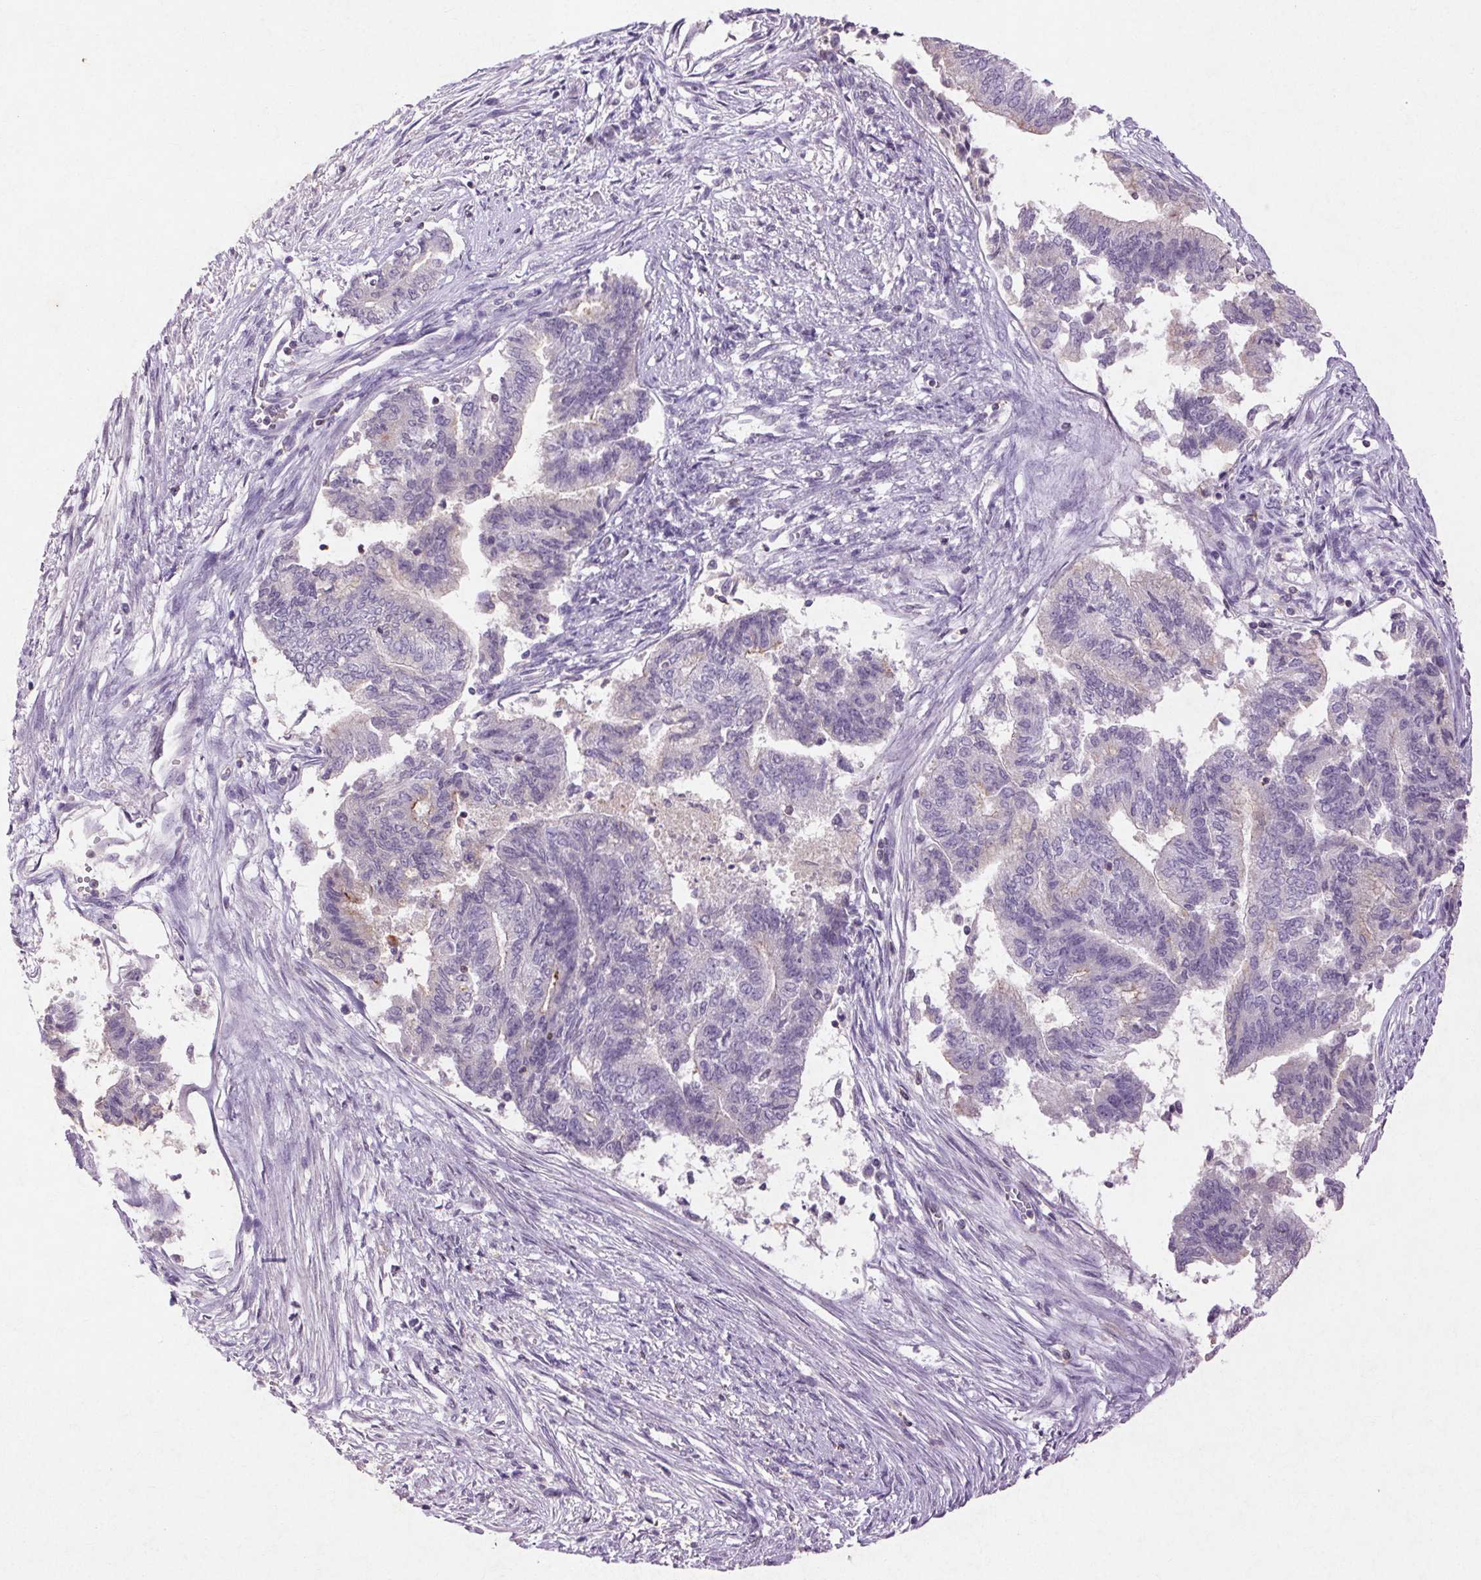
{"staining": {"intensity": "negative", "quantity": "none", "location": "none"}, "tissue": "endometrial cancer", "cell_type": "Tumor cells", "image_type": "cancer", "snomed": [{"axis": "morphology", "description": "Adenocarcinoma, NOS"}, {"axis": "topography", "description": "Endometrium"}], "caption": "An image of endometrial cancer (adenocarcinoma) stained for a protein demonstrates no brown staining in tumor cells. (Immunohistochemistry, brightfield microscopy, high magnification).", "gene": "FNDC7", "patient": {"sex": "female", "age": 65}}